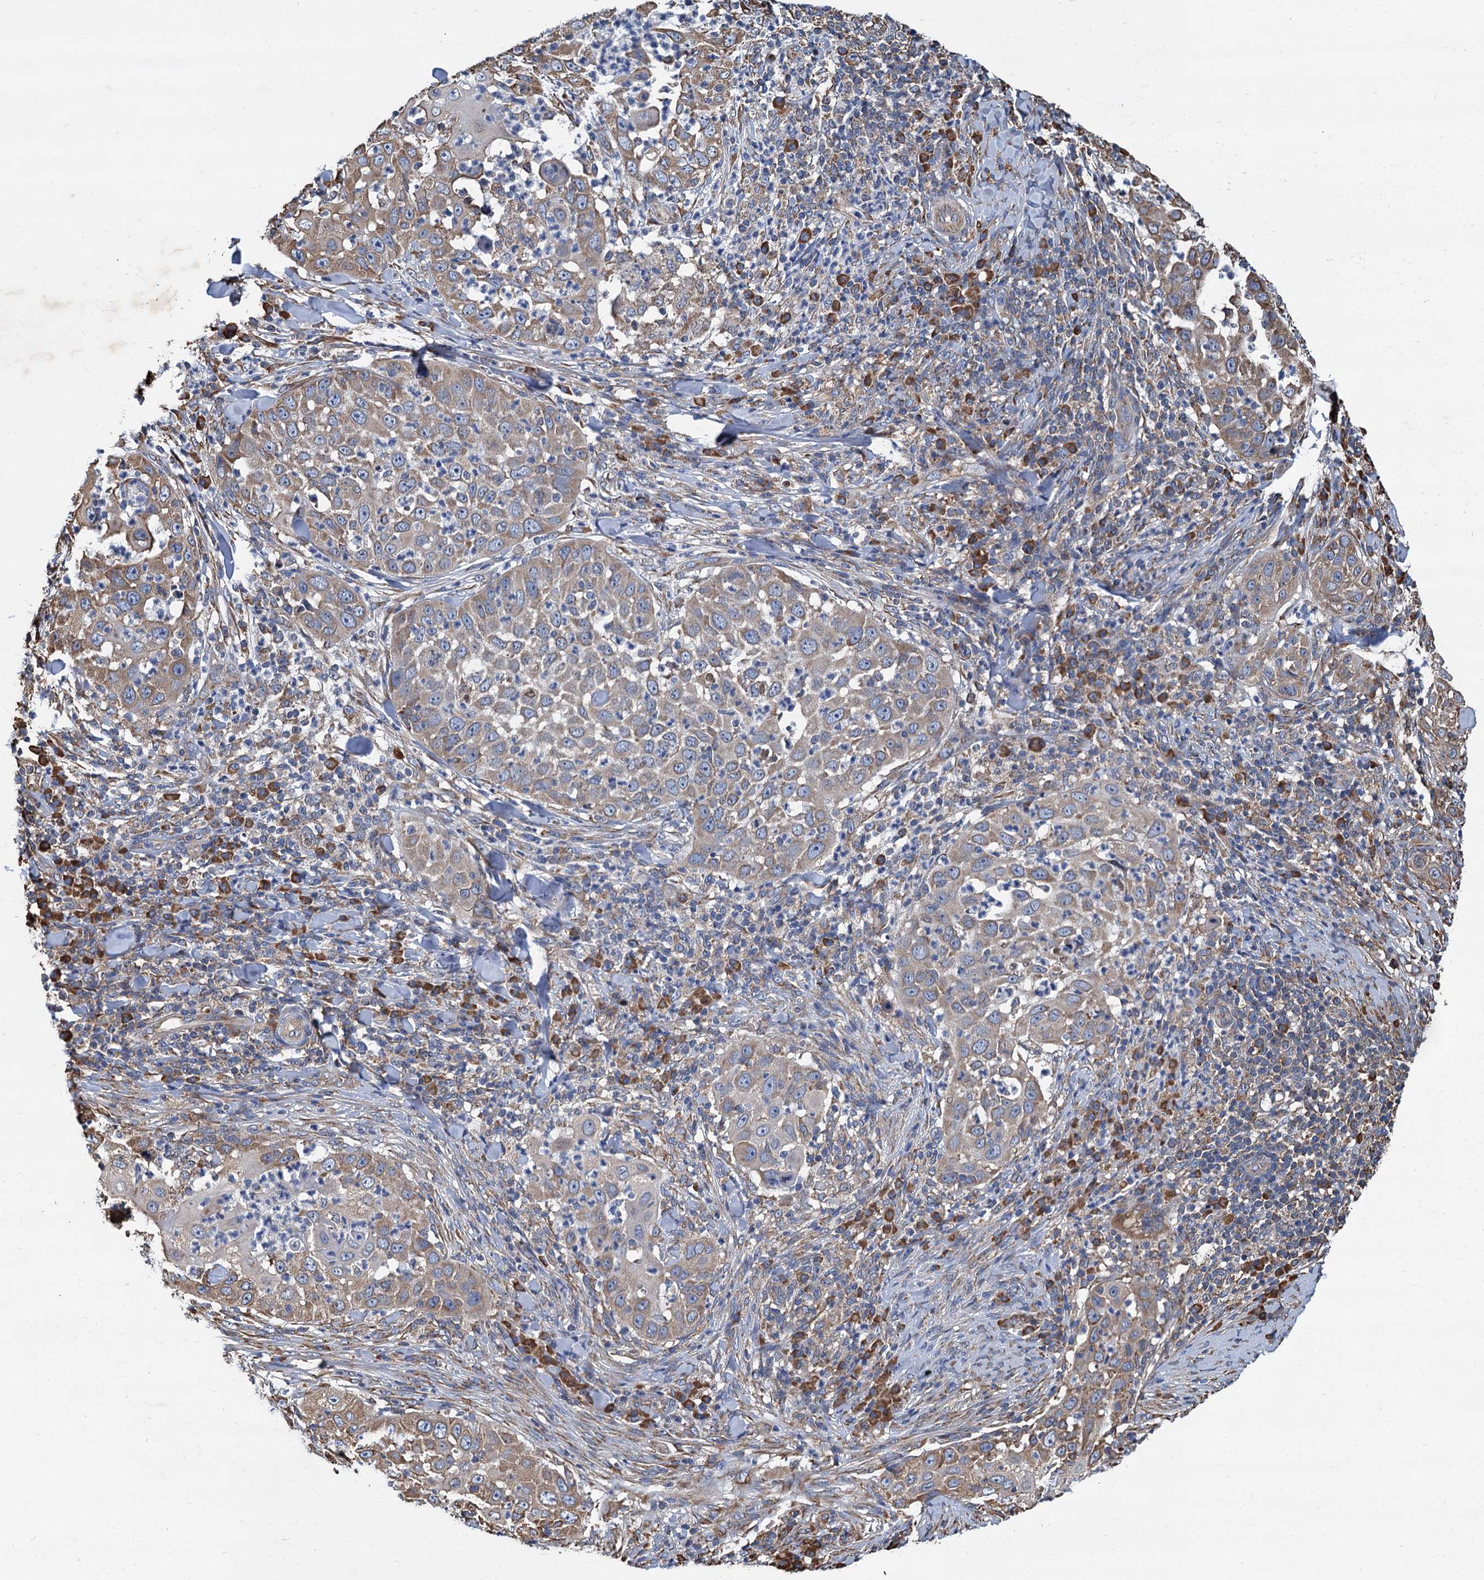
{"staining": {"intensity": "moderate", "quantity": "25%-75%", "location": "cytoplasmic/membranous"}, "tissue": "skin cancer", "cell_type": "Tumor cells", "image_type": "cancer", "snomed": [{"axis": "morphology", "description": "Squamous cell carcinoma, NOS"}, {"axis": "topography", "description": "Skin"}], "caption": "Immunohistochemical staining of skin cancer (squamous cell carcinoma) exhibits moderate cytoplasmic/membranous protein expression in approximately 25%-75% of tumor cells. The protein of interest is stained brown, and the nuclei are stained in blue (DAB (3,3'-diaminobenzidine) IHC with brightfield microscopy, high magnification).", "gene": "LINS1", "patient": {"sex": "female", "age": 44}}